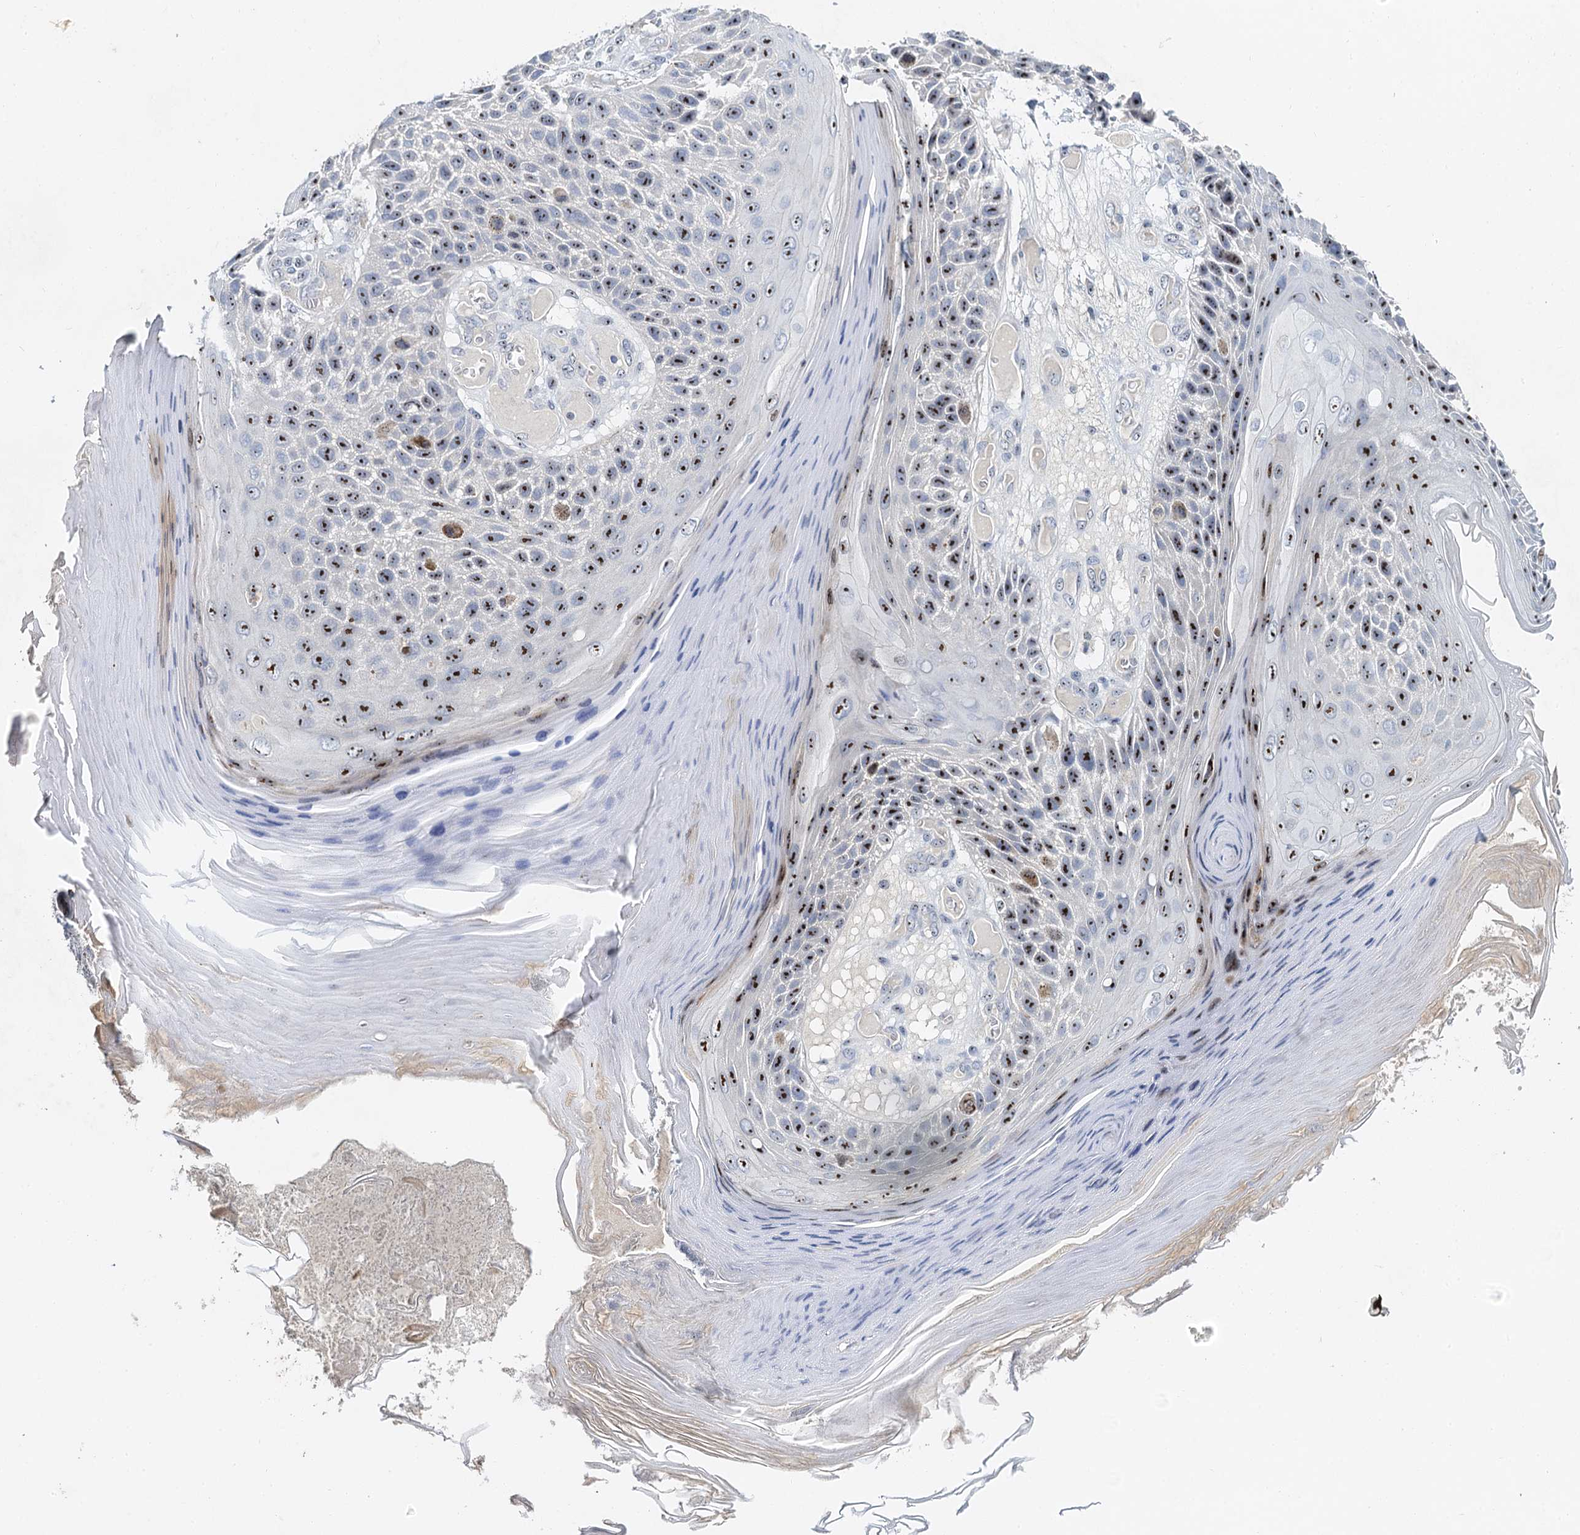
{"staining": {"intensity": "moderate", "quantity": ">75%", "location": "nuclear"}, "tissue": "skin cancer", "cell_type": "Tumor cells", "image_type": "cancer", "snomed": [{"axis": "morphology", "description": "Squamous cell carcinoma, NOS"}, {"axis": "topography", "description": "Skin"}], "caption": "The micrograph shows immunohistochemical staining of skin cancer (squamous cell carcinoma). There is moderate nuclear positivity is appreciated in approximately >75% of tumor cells.", "gene": "NOP2", "patient": {"sex": "female", "age": 88}}